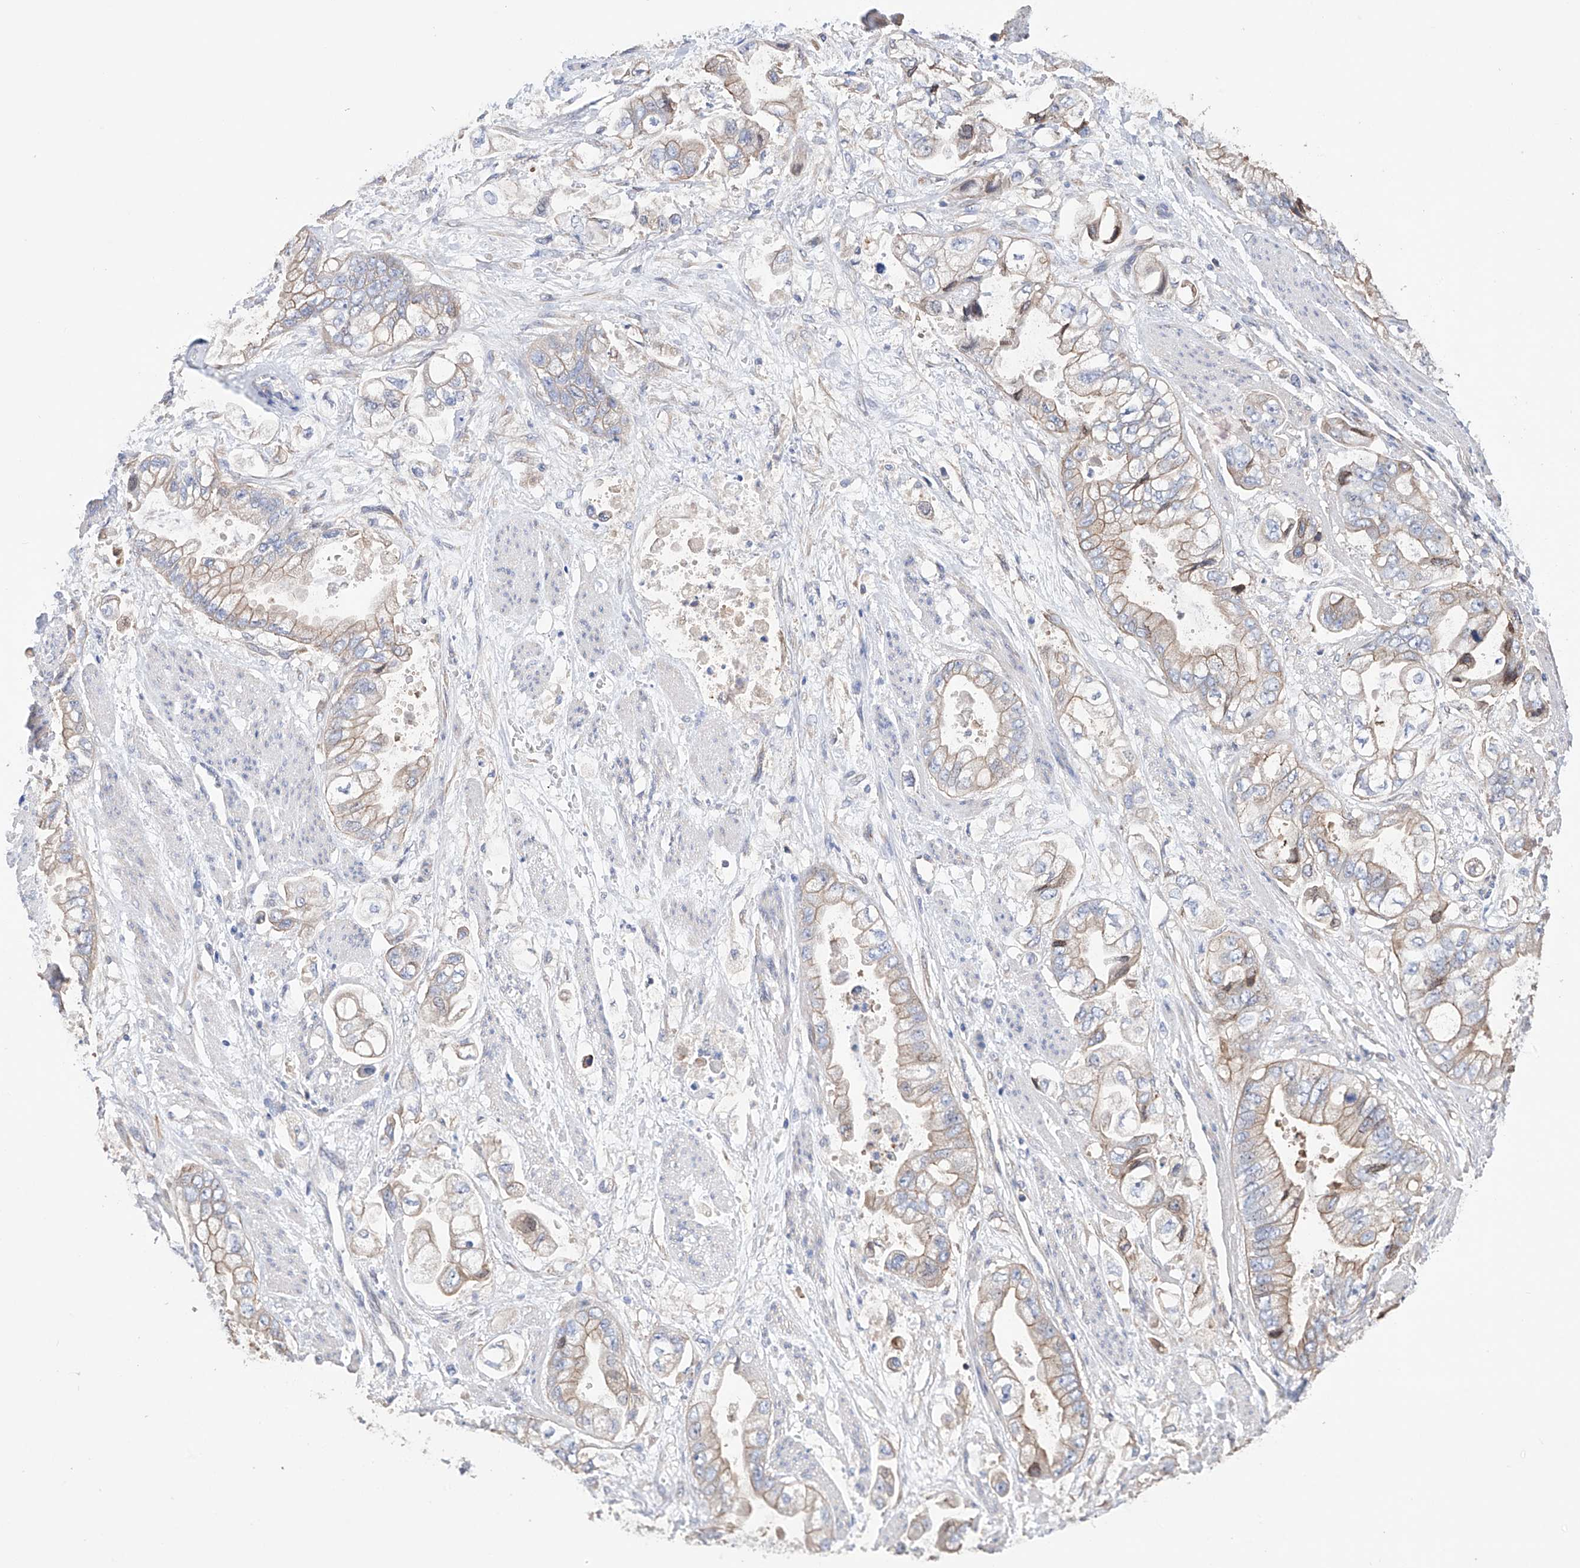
{"staining": {"intensity": "weak", "quantity": ">75%", "location": "cytoplasmic/membranous"}, "tissue": "stomach cancer", "cell_type": "Tumor cells", "image_type": "cancer", "snomed": [{"axis": "morphology", "description": "Adenocarcinoma, NOS"}, {"axis": "topography", "description": "Stomach"}], "caption": "High-magnification brightfield microscopy of stomach cancer stained with DAB (brown) and counterstained with hematoxylin (blue). tumor cells exhibit weak cytoplasmic/membranous staining is identified in approximately>75% of cells.", "gene": "AFG1L", "patient": {"sex": "male", "age": 62}}